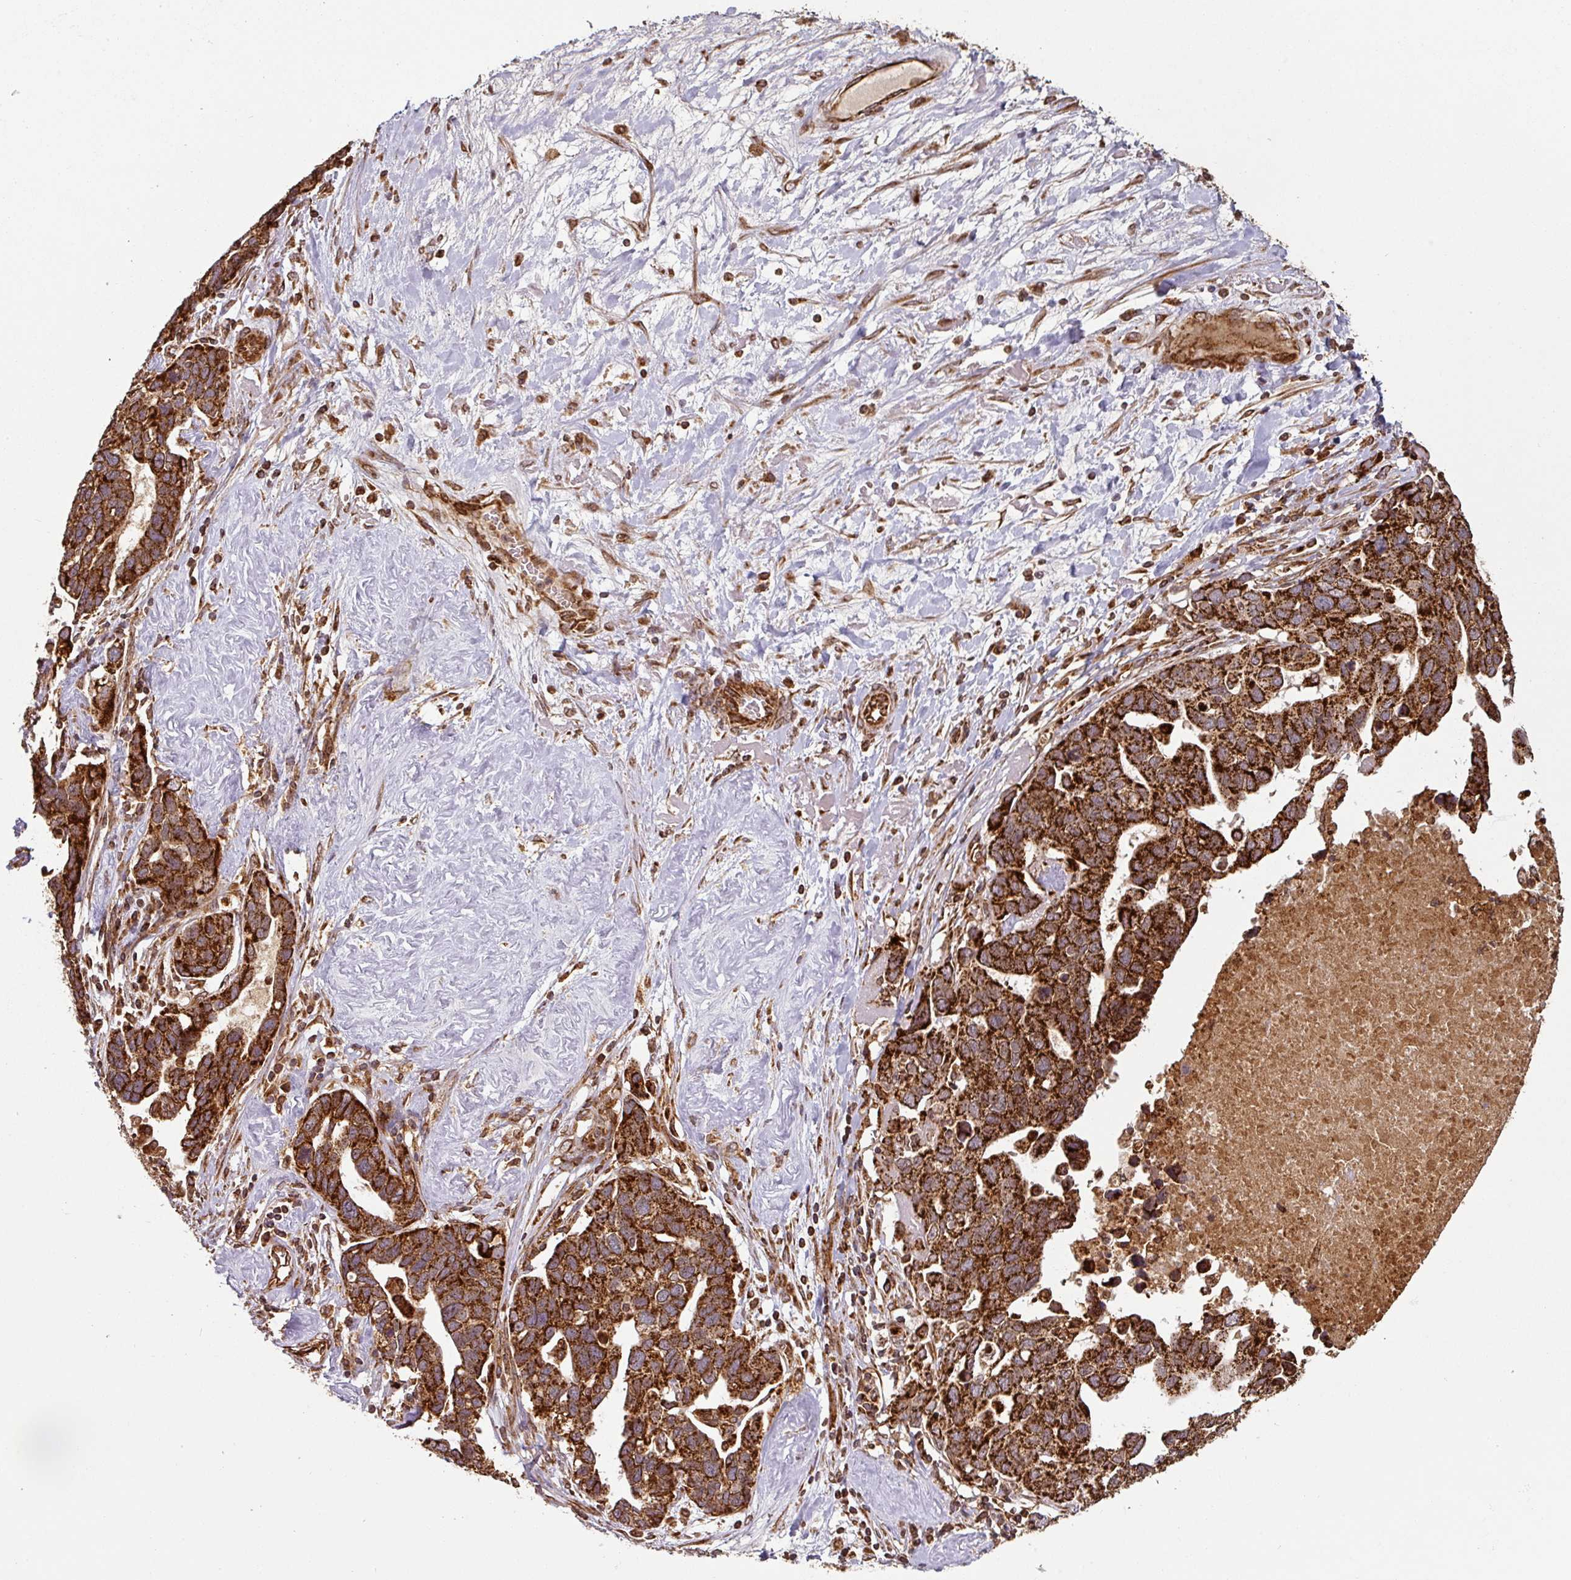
{"staining": {"intensity": "strong", "quantity": ">75%", "location": "cytoplasmic/membranous"}, "tissue": "ovarian cancer", "cell_type": "Tumor cells", "image_type": "cancer", "snomed": [{"axis": "morphology", "description": "Cystadenocarcinoma, serous, NOS"}, {"axis": "topography", "description": "Ovary"}], "caption": "The photomicrograph shows staining of ovarian cancer, revealing strong cytoplasmic/membranous protein staining (brown color) within tumor cells.", "gene": "TRAP1", "patient": {"sex": "female", "age": 54}}